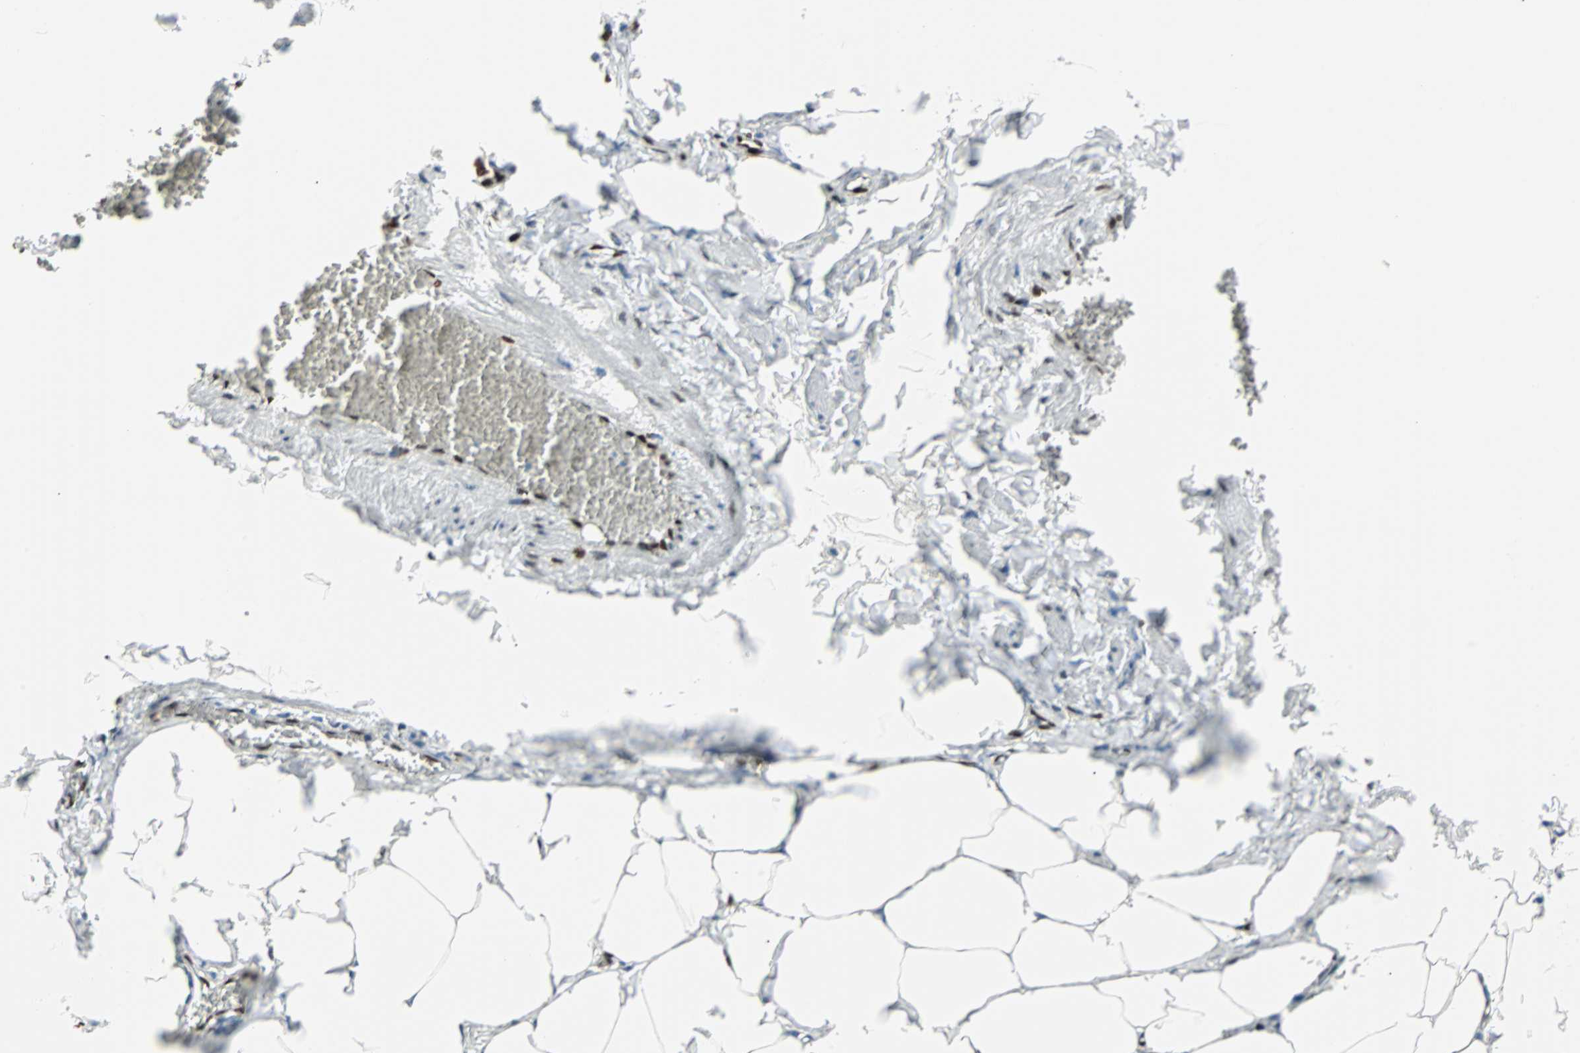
{"staining": {"intensity": "moderate", "quantity": "<25%", "location": "nuclear"}, "tissue": "adipose tissue", "cell_type": "Adipocytes", "image_type": "normal", "snomed": [{"axis": "morphology", "description": "Normal tissue, NOS"}, {"axis": "topography", "description": "Vascular tissue"}], "caption": "Immunohistochemistry (IHC) micrograph of benign adipose tissue stained for a protein (brown), which exhibits low levels of moderate nuclear expression in about <25% of adipocytes.", "gene": "IL33", "patient": {"sex": "male", "age": 41}}